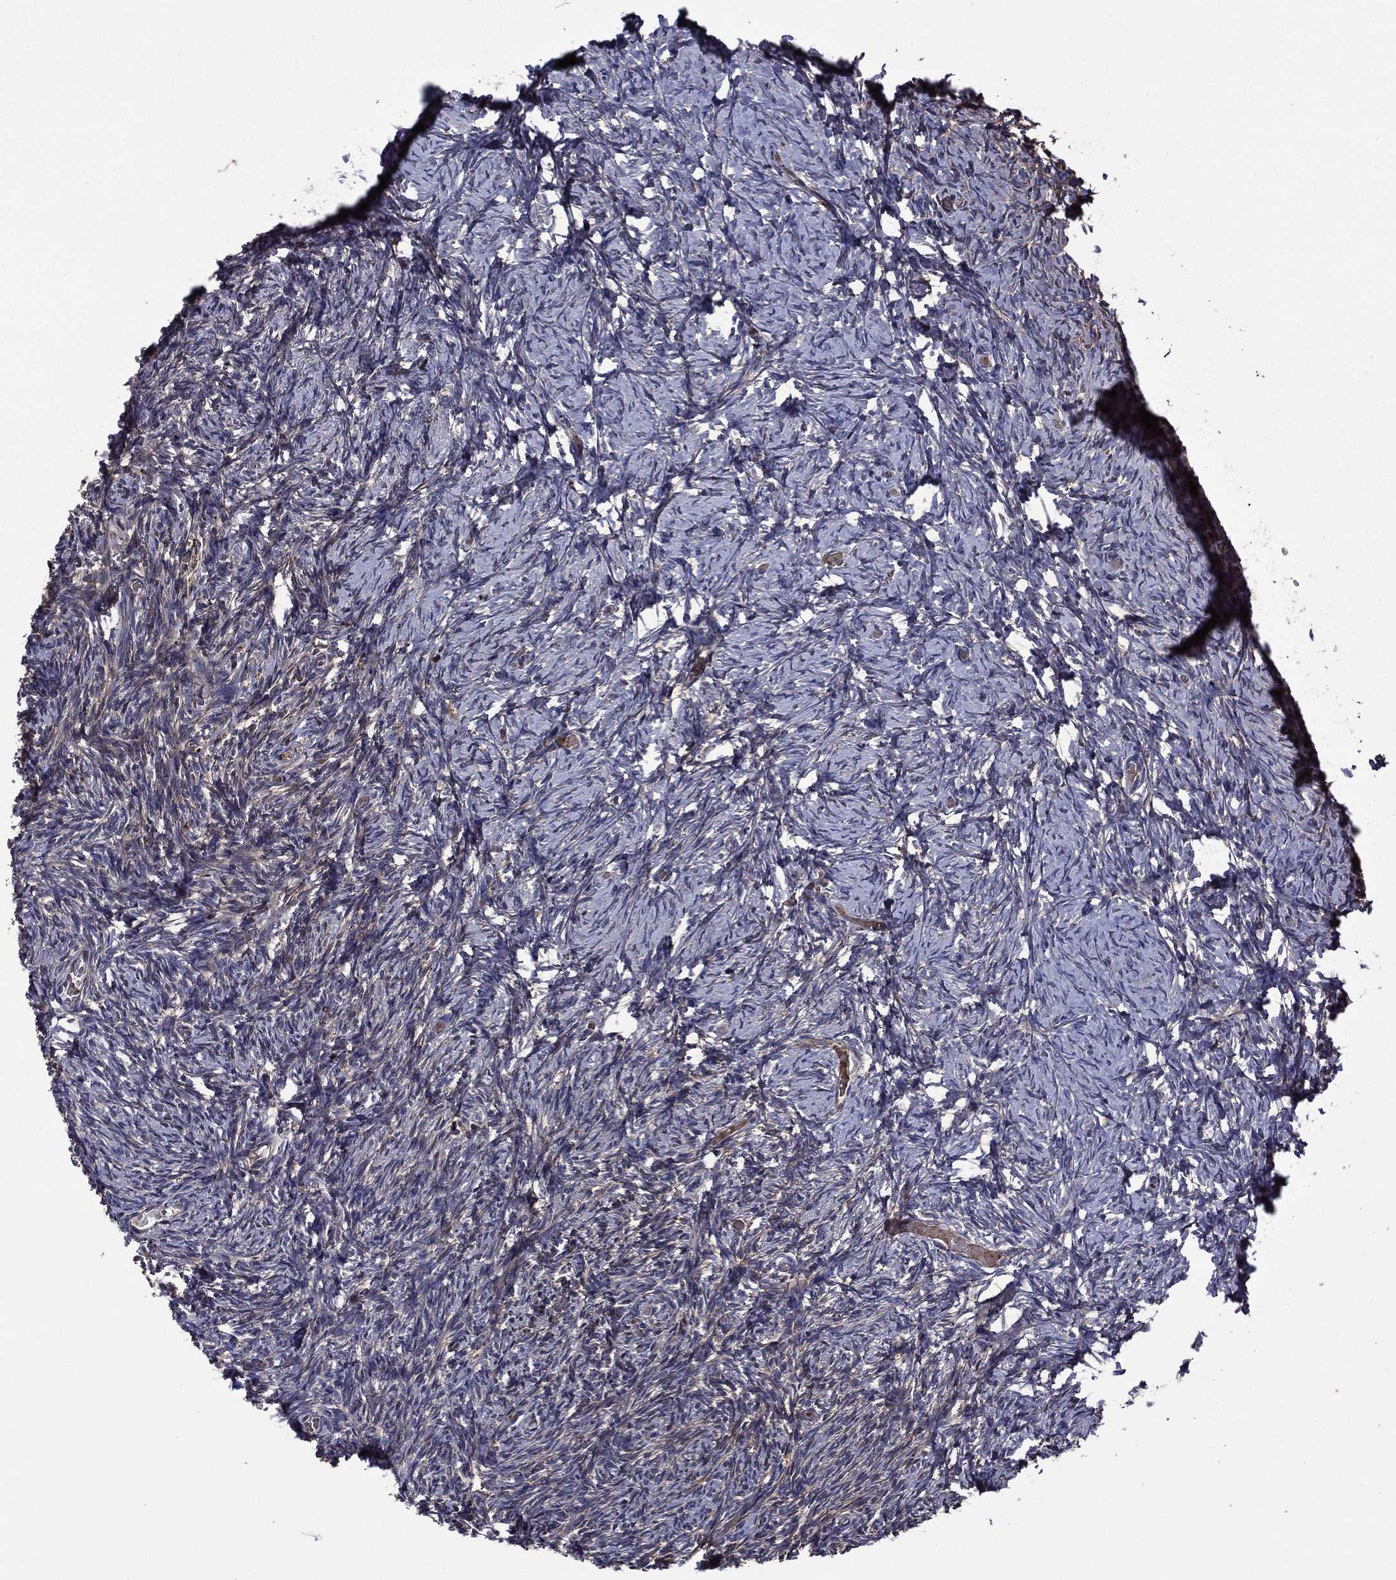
{"staining": {"intensity": "strong", "quantity": ">75%", "location": "cytoplasmic/membranous"}, "tissue": "ovary", "cell_type": "Follicle cells", "image_type": "normal", "snomed": [{"axis": "morphology", "description": "Normal tissue, NOS"}, {"axis": "topography", "description": "Ovary"}], "caption": "DAB immunohistochemical staining of unremarkable ovary displays strong cytoplasmic/membranous protein expression in about >75% of follicle cells.", "gene": "PLPP3", "patient": {"sex": "female", "age": 39}}